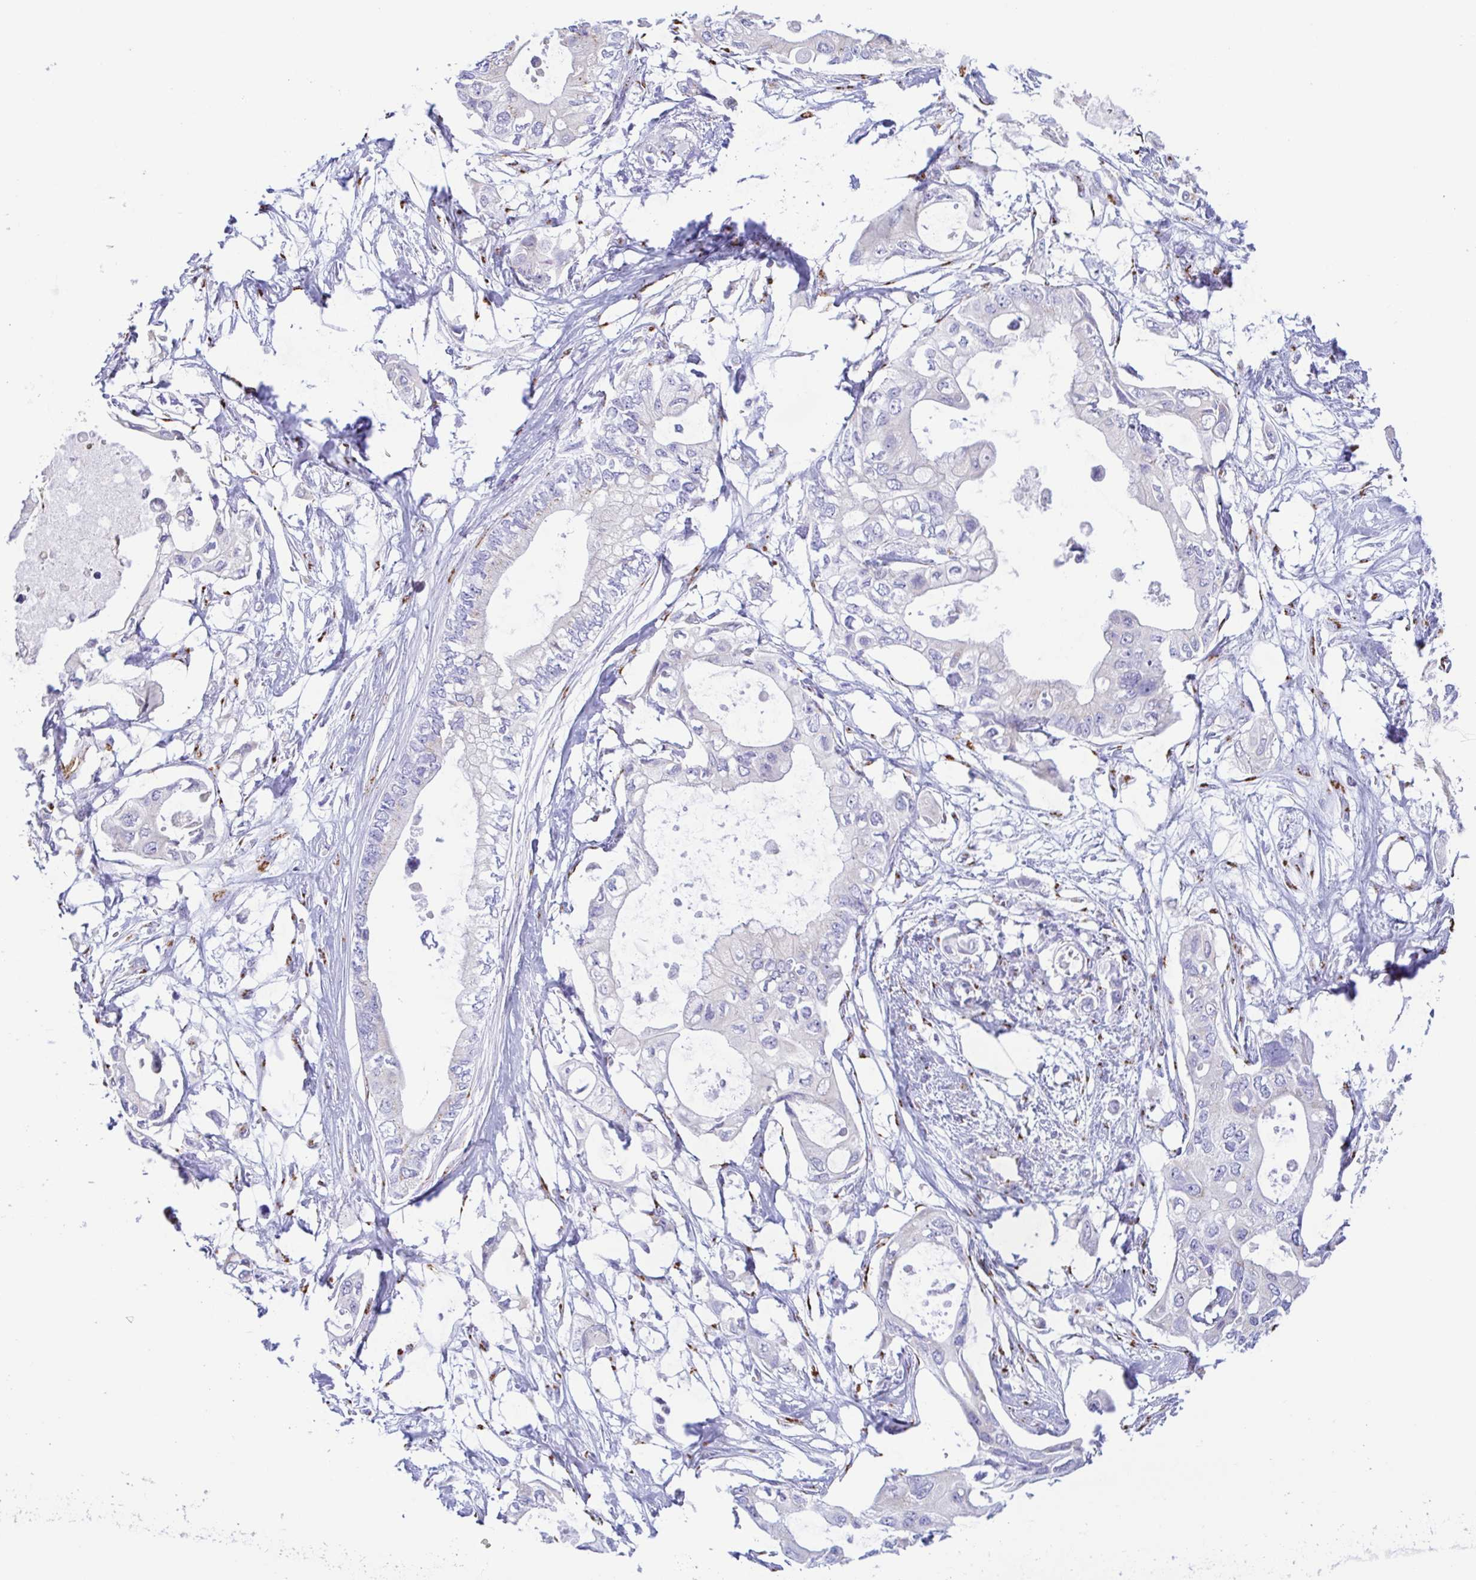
{"staining": {"intensity": "negative", "quantity": "none", "location": "none"}, "tissue": "pancreatic cancer", "cell_type": "Tumor cells", "image_type": "cancer", "snomed": [{"axis": "morphology", "description": "Adenocarcinoma, NOS"}, {"axis": "topography", "description": "Pancreas"}], "caption": "DAB (3,3'-diaminobenzidine) immunohistochemical staining of adenocarcinoma (pancreatic) shows no significant expression in tumor cells. (Brightfield microscopy of DAB (3,3'-diaminobenzidine) immunohistochemistry at high magnification).", "gene": "SULT1B1", "patient": {"sex": "female", "age": 63}}